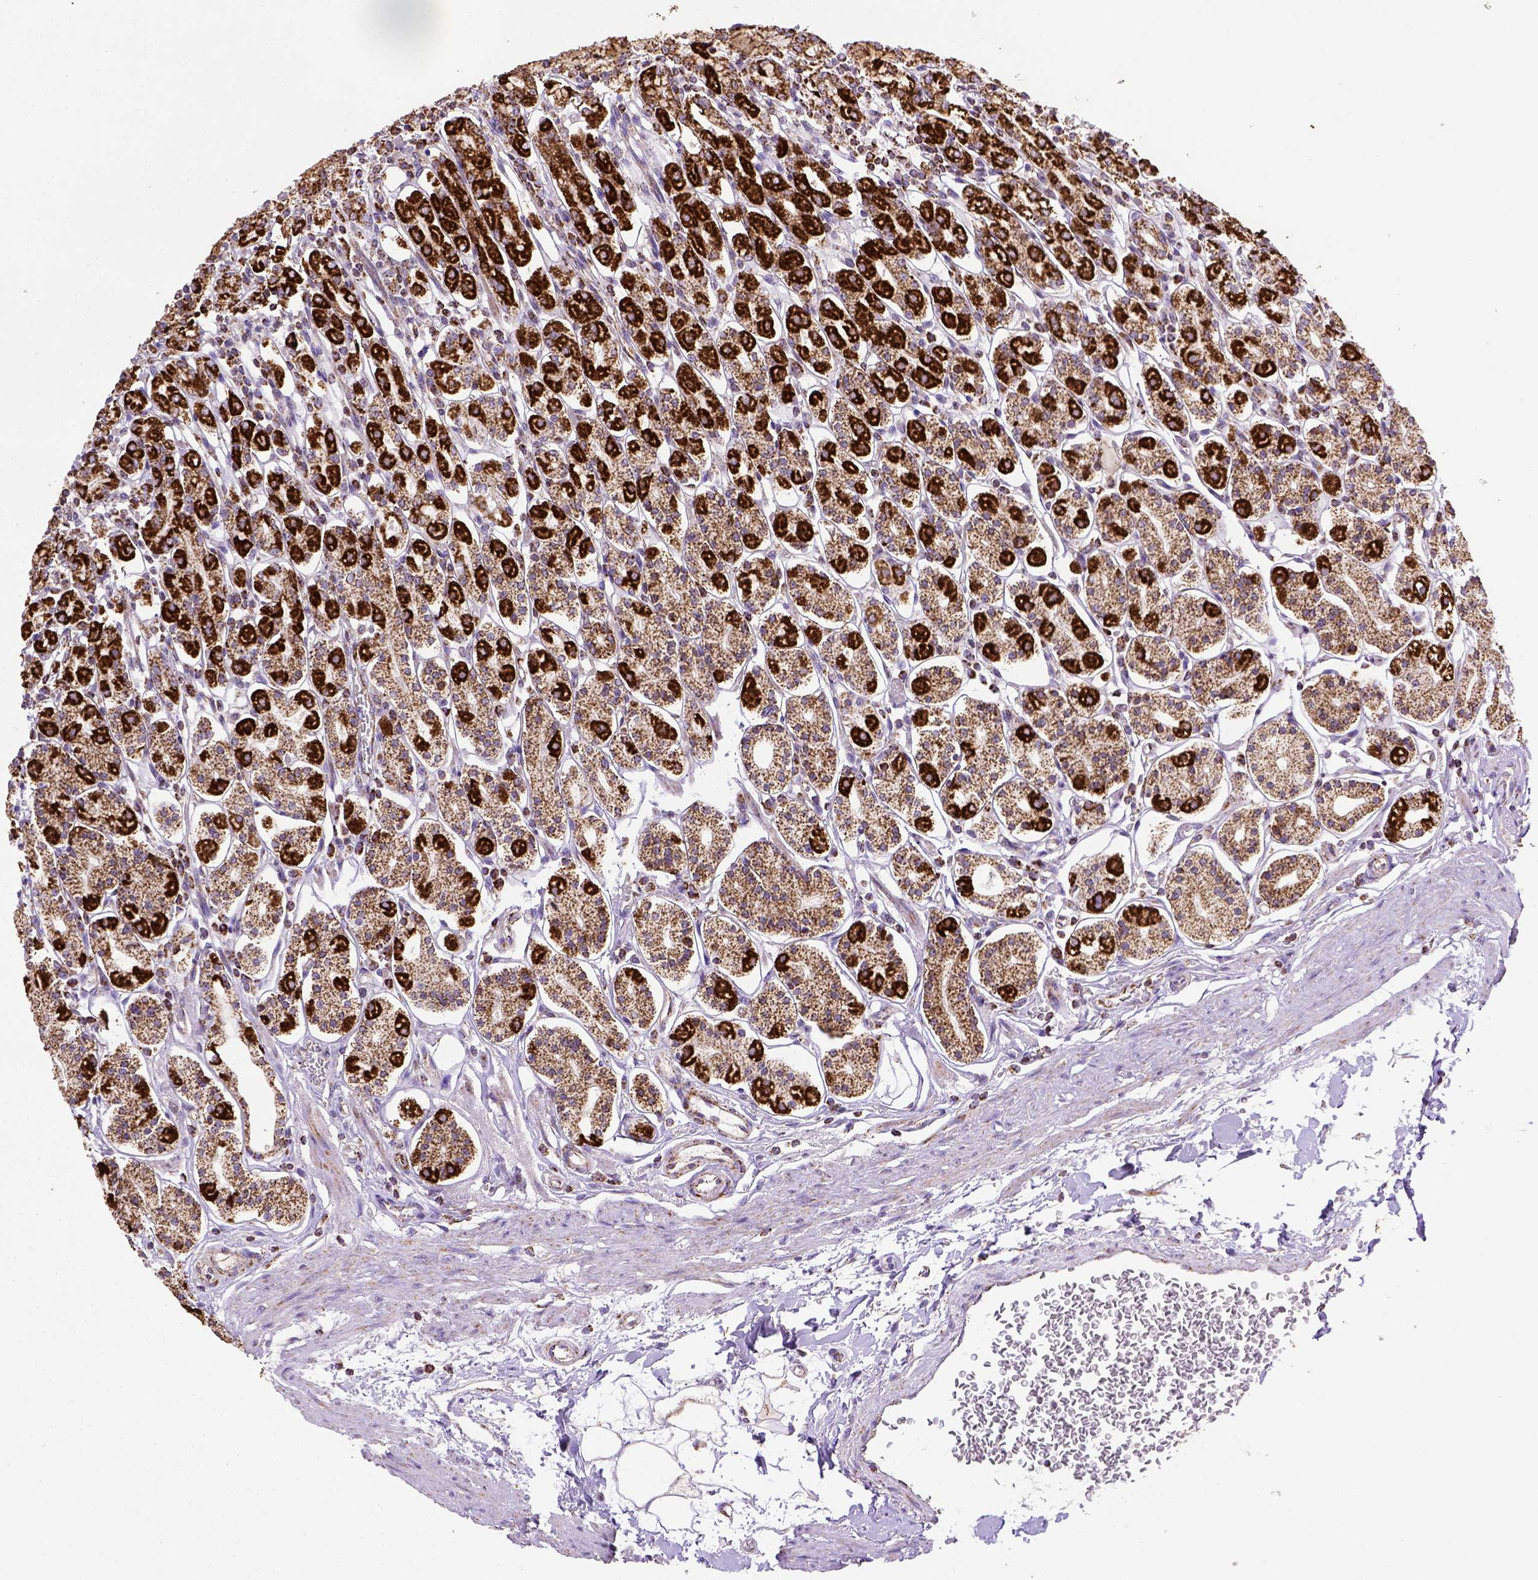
{"staining": {"intensity": "strong", "quantity": ">75%", "location": "cytoplasmic/membranous"}, "tissue": "stomach", "cell_type": "Glandular cells", "image_type": "normal", "snomed": [{"axis": "morphology", "description": "Normal tissue, NOS"}, {"axis": "topography", "description": "Stomach, upper"}, {"axis": "topography", "description": "Stomach"}], "caption": "High-power microscopy captured an immunohistochemistry (IHC) micrograph of normal stomach, revealing strong cytoplasmic/membranous staining in approximately >75% of glandular cells.", "gene": "MT", "patient": {"sex": "male", "age": 62}}